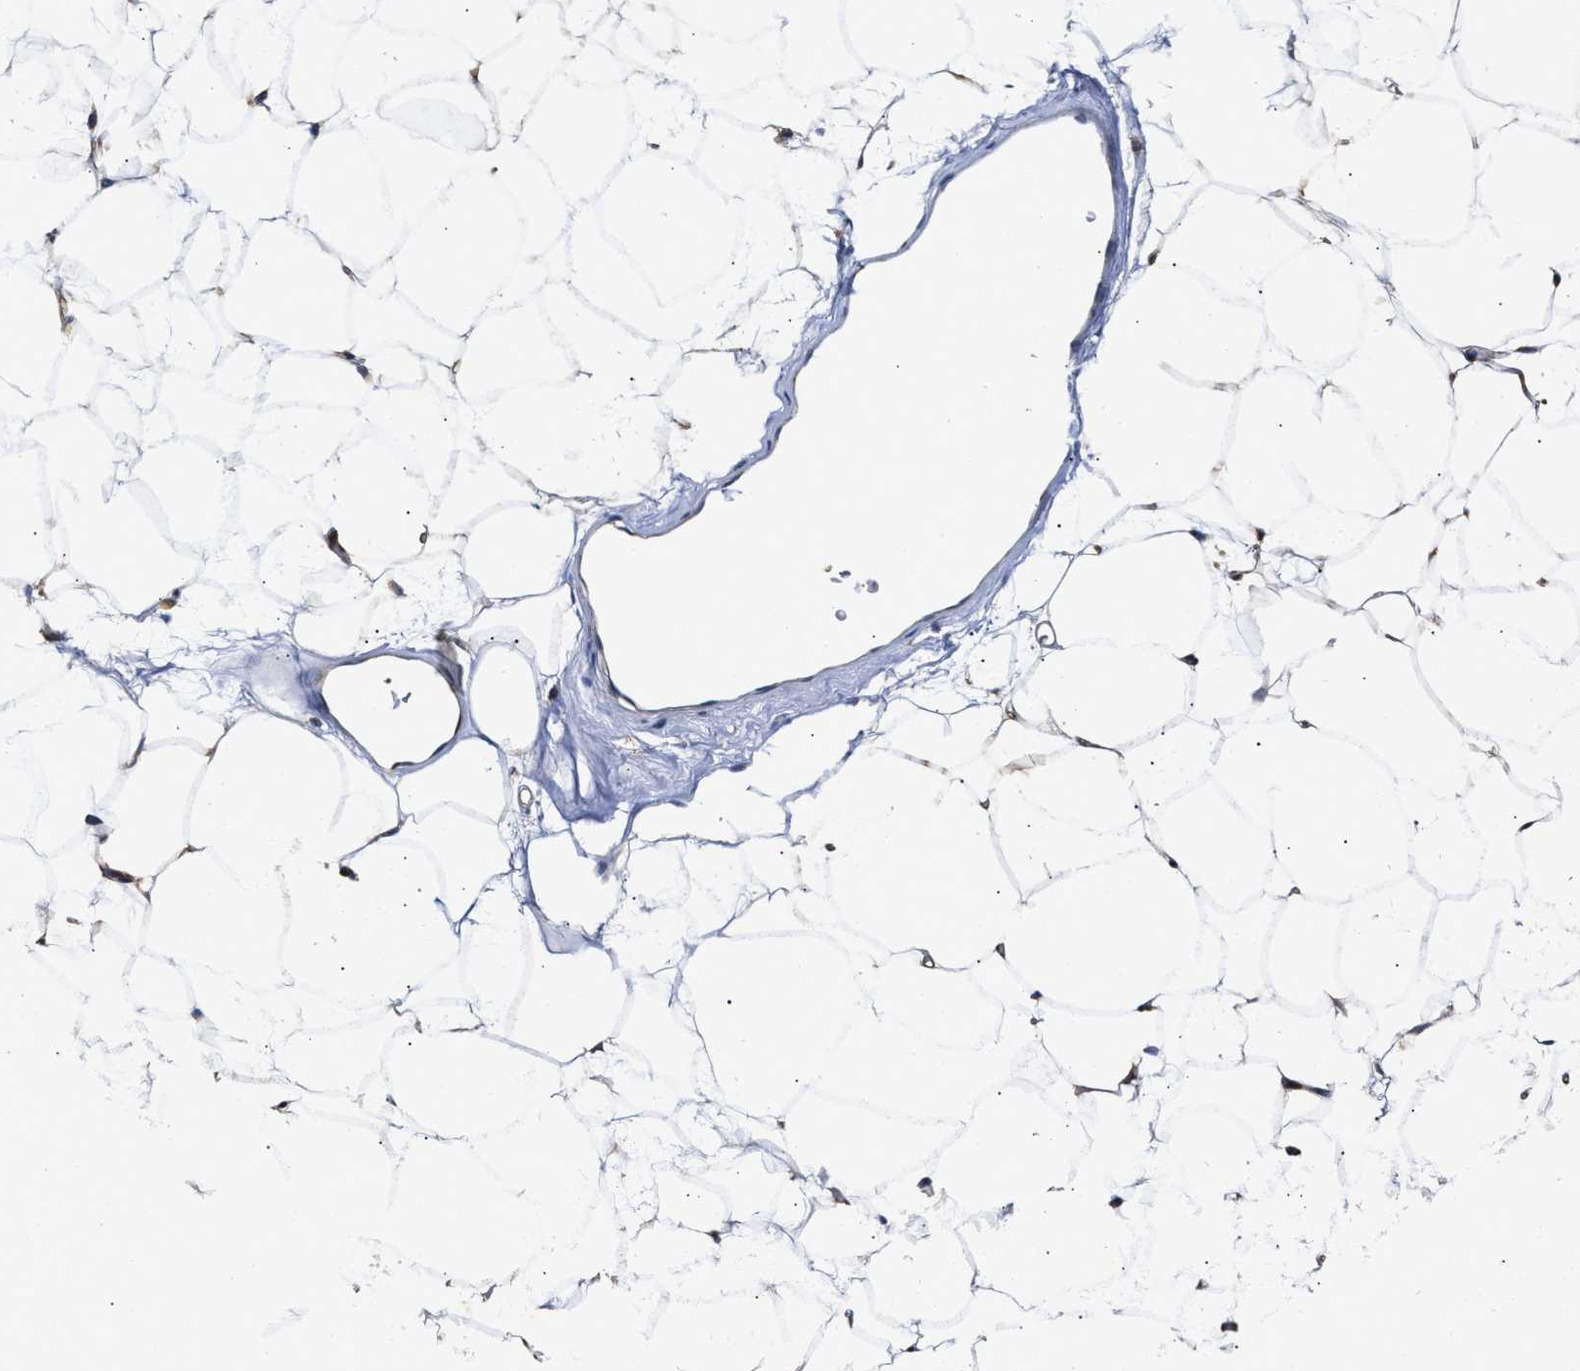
{"staining": {"intensity": "negative", "quantity": "none", "location": "none"}, "tissue": "adipose tissue", "cell_type": "Adipocytes", "image_type": "normal", "snomed": [{"axis": "morphology", "description": "Normal tissue, NOS"}, {"axis": "topography", "description": "Breast"}, {"axis": "topography", "description": "Soft tissue"}], "caption": "The IHC image has no significant staining in adipocytes of adipose tissue. Brightfield microscopy of IHC stained with DAB (brown) and hematoxylin (blue), captured at high magnification.", "gene": "MALSU1", "patient": {"sex": "female", "age": 75}}